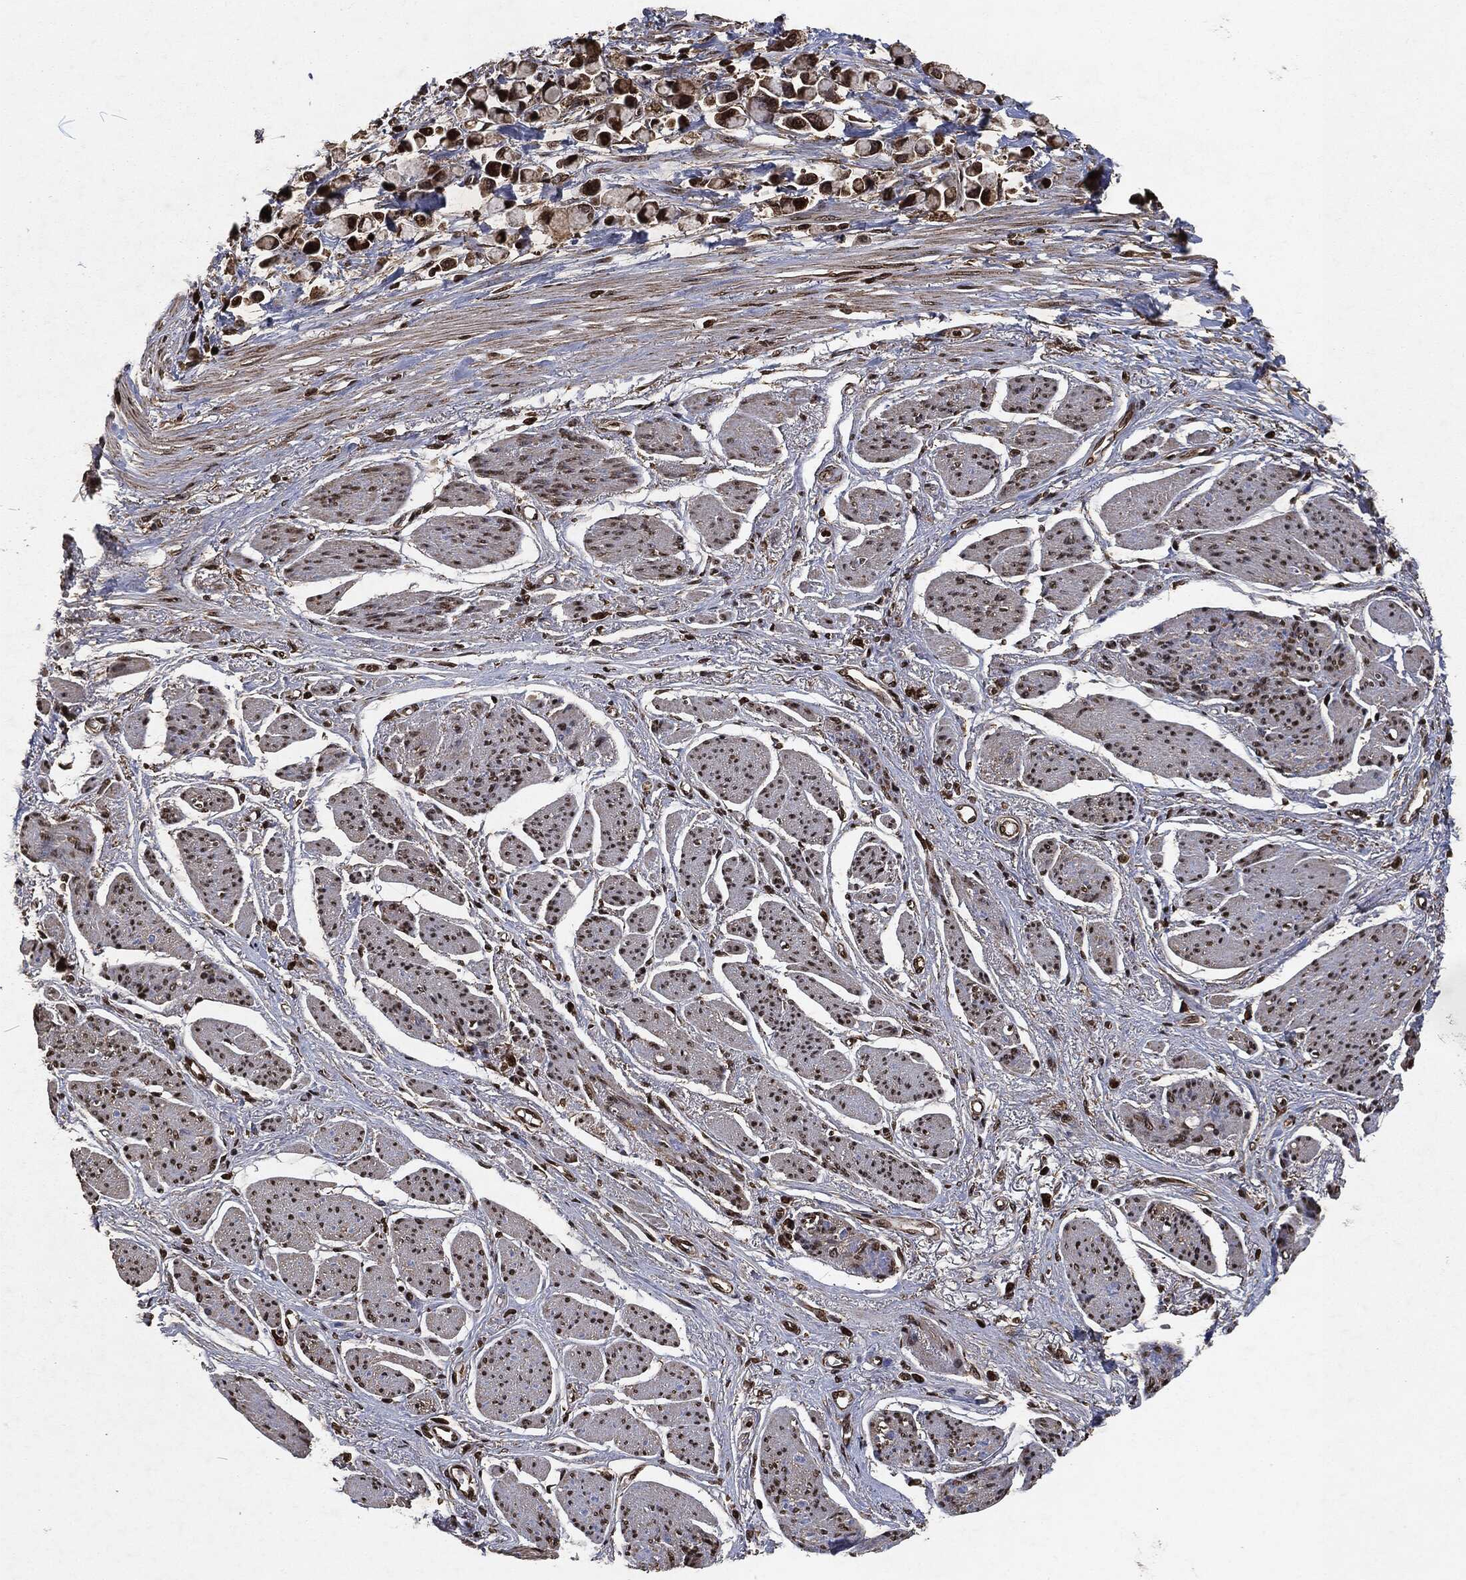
{"staining": {"intensity": "strong", "quantity": ">75%", "location": "nuclear"}, "tissue": "stomach cancer", "cell_type": "Tumor cells", "image_type": "cancer", "snomed": [{"axis": "morphology", "description": "Adenocarcinoma, NOS"}, {"axis": "topography", "description": "Stomach"}], "caption": "An immunohistochemistry photomicrograph of neoplastic tissue is shown. Protein staining in brown labels strong nuclear positivity in adenocarcinoma (stomach) within tumor cells.", "gene": "SNAI1", "patient": {"sex": "female", "age": 81}}